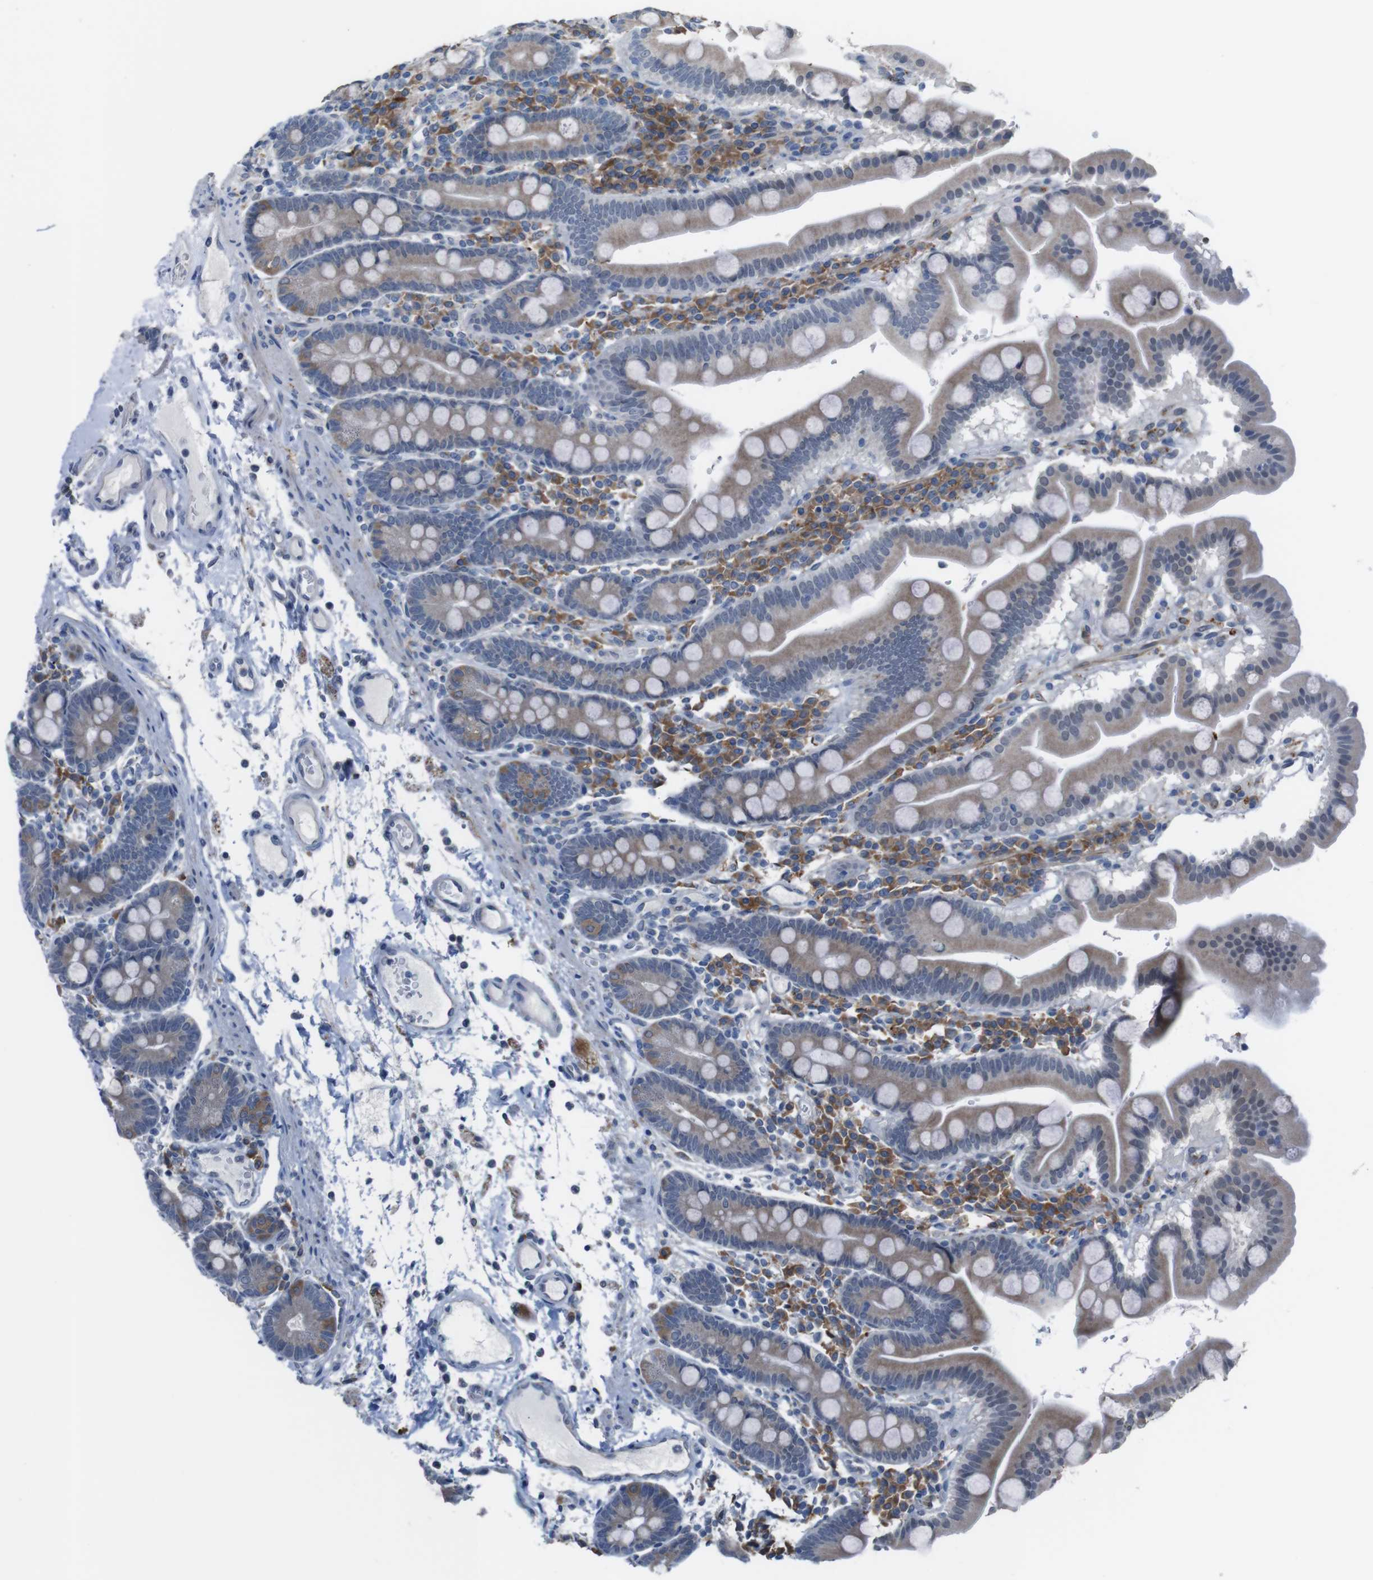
{"staining": {"intensity": "weak", "quantity": "25%-75%", "location": "cytoplasmic/membranous"}, "tissue": "duodenum", "cell_type": "Glandular cells", "image_type": "normal", "snomed": [{"axis": "morphology", "description": "Normal tissue, NOS"}, {"axis": "topography", "description": "Duodenum"}], "caption": "Duodenum stained with immunohistochemistry shows weak cytoplasmic/membranous expression in approximately 25%-75% of glandular cells.", "gene": "CDH22", "patient": {"sex": "male", "age": 50}}